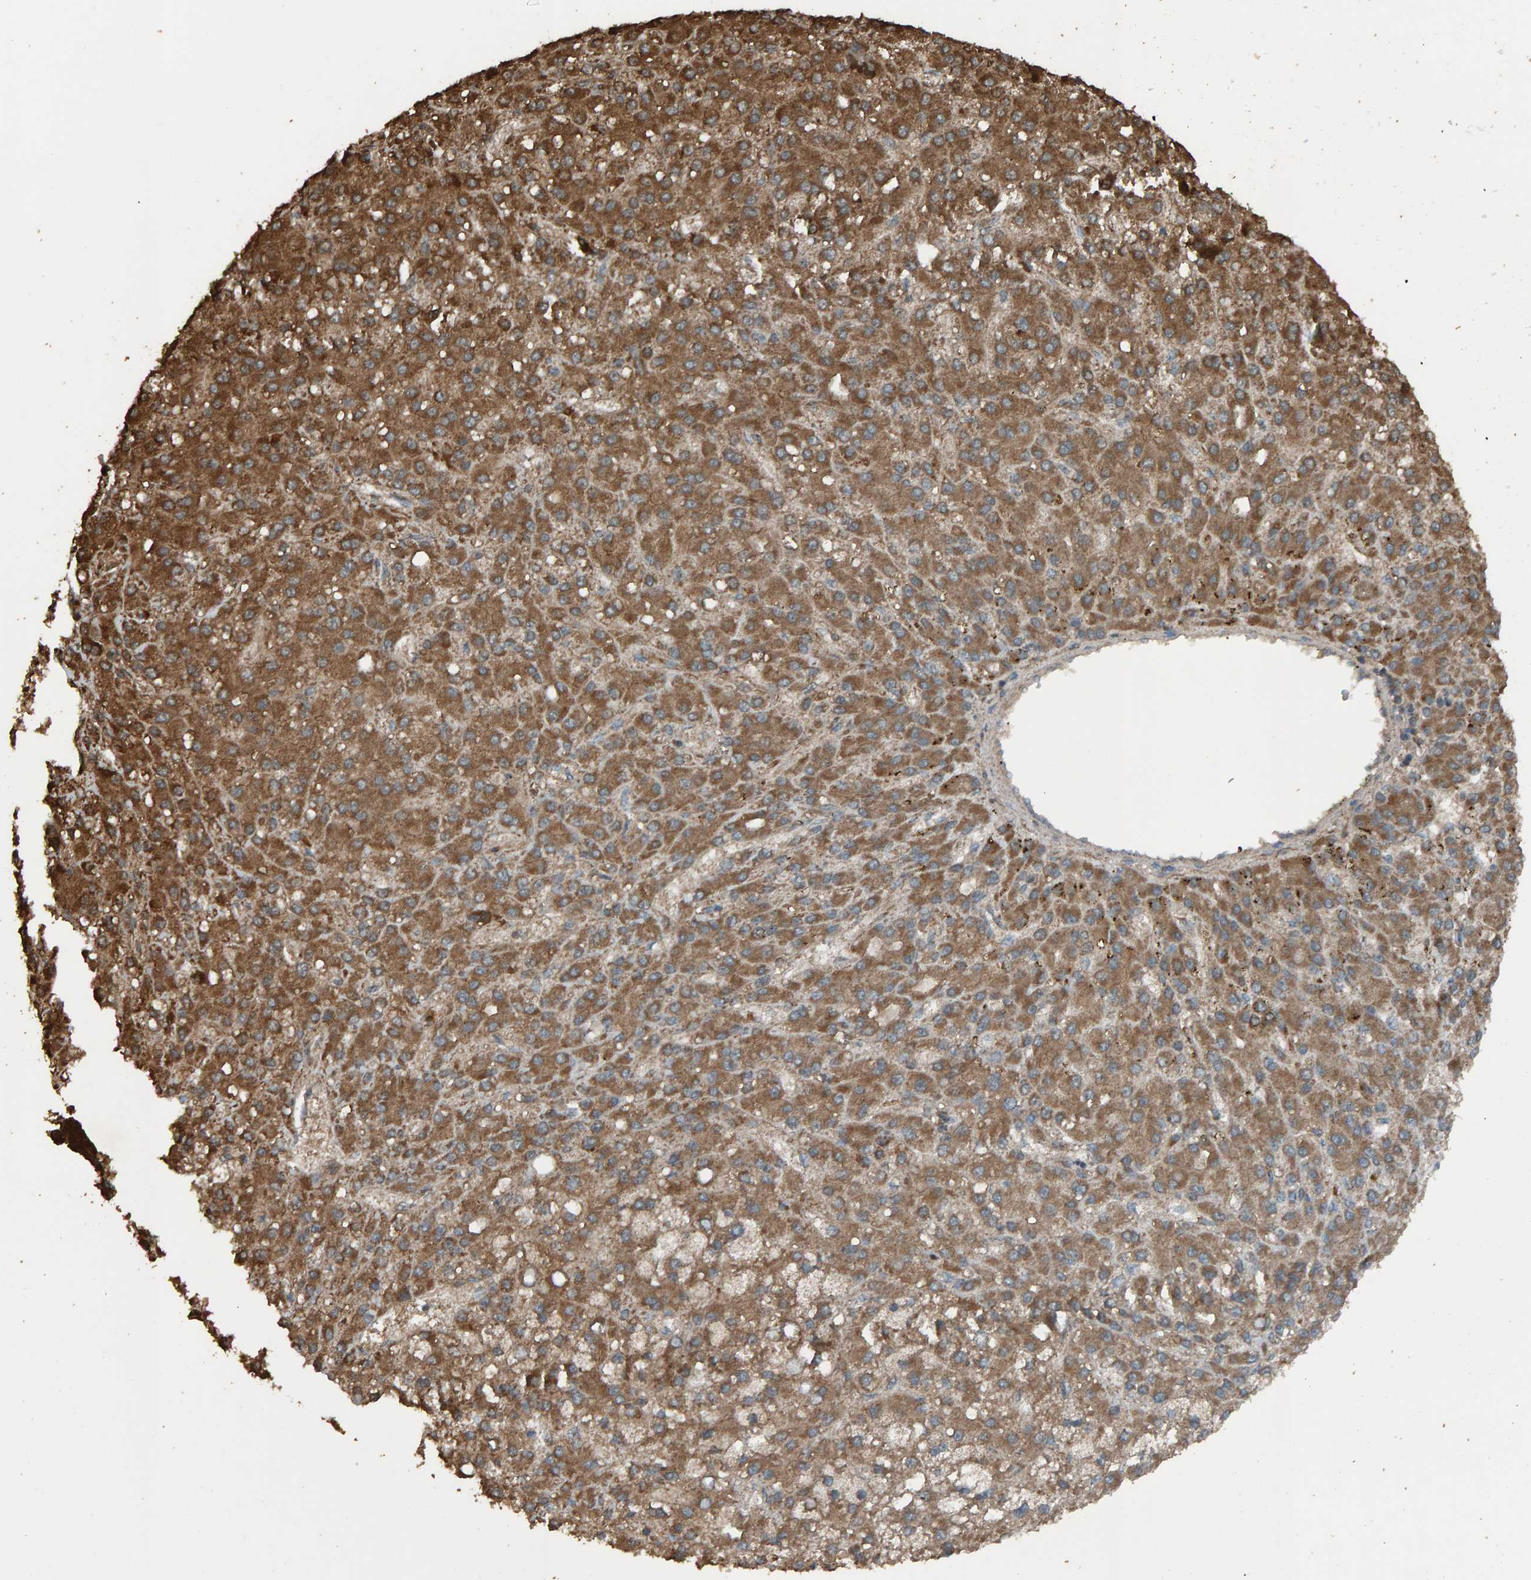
{"staining": {"intensity": "moderate", "quantity": ">75%", "location": "cytoplasmic/membranous"}, "tissue": "liver cancer", "cell_type": "Tumor cells", "image_type": "cancer", "snomed": [{"axis": "morphology", "description": "Carcinoma, Hepatocellular, NOS"}, {"axis": "topography", "description": "Liver"}], "caption": "A brown stain shows moderate cytoplasmic/membranous staining of a protein in liver cancer tumor cells.", "gene": "DUS1L", "patient": {"sex": "male", "age": 67}}